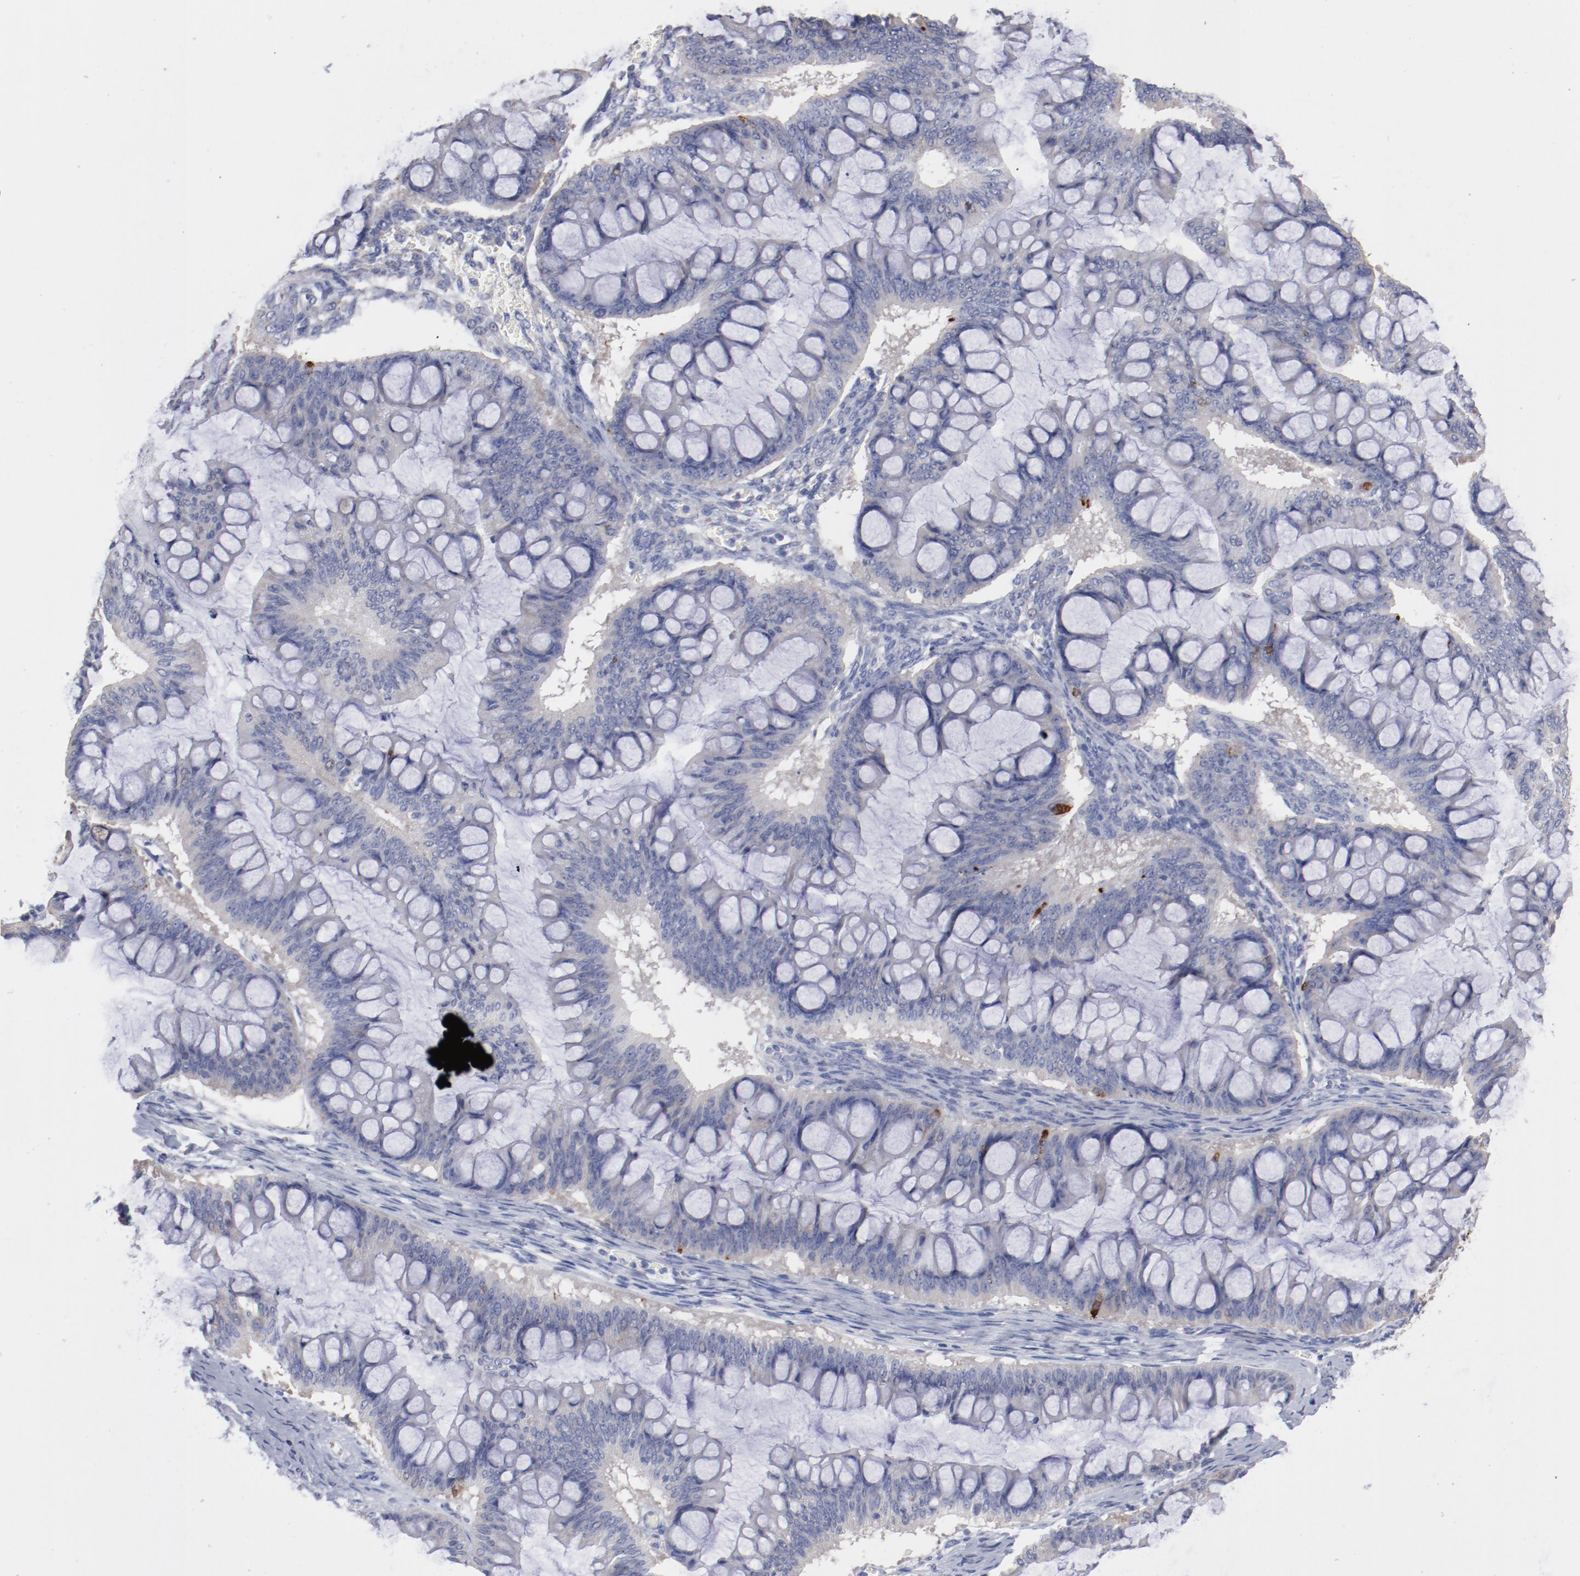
{"staining": {"intensity": "weak", "quantity": "<25%", "location": "cytoplasmic/membranous"}, "tissue": "ovarian cancer", "cell_type": "Tumor cells", "image_type": "cancer", "snomed": [{"axis": "morphology", "description": "Cystadenocarcinoma, mucinous, NOS"}, {"axis": "topography", "description": "Ovary"}], "caption": "Histopathology image shows no protein positivity in tumor cells of ovarian cancer tissue. (DAB (3,3'-diaminobenzidine) IHC with hematoxylin counter stain).", "gene": "CPE", "patient": {"sex": "female", "age": 73}}